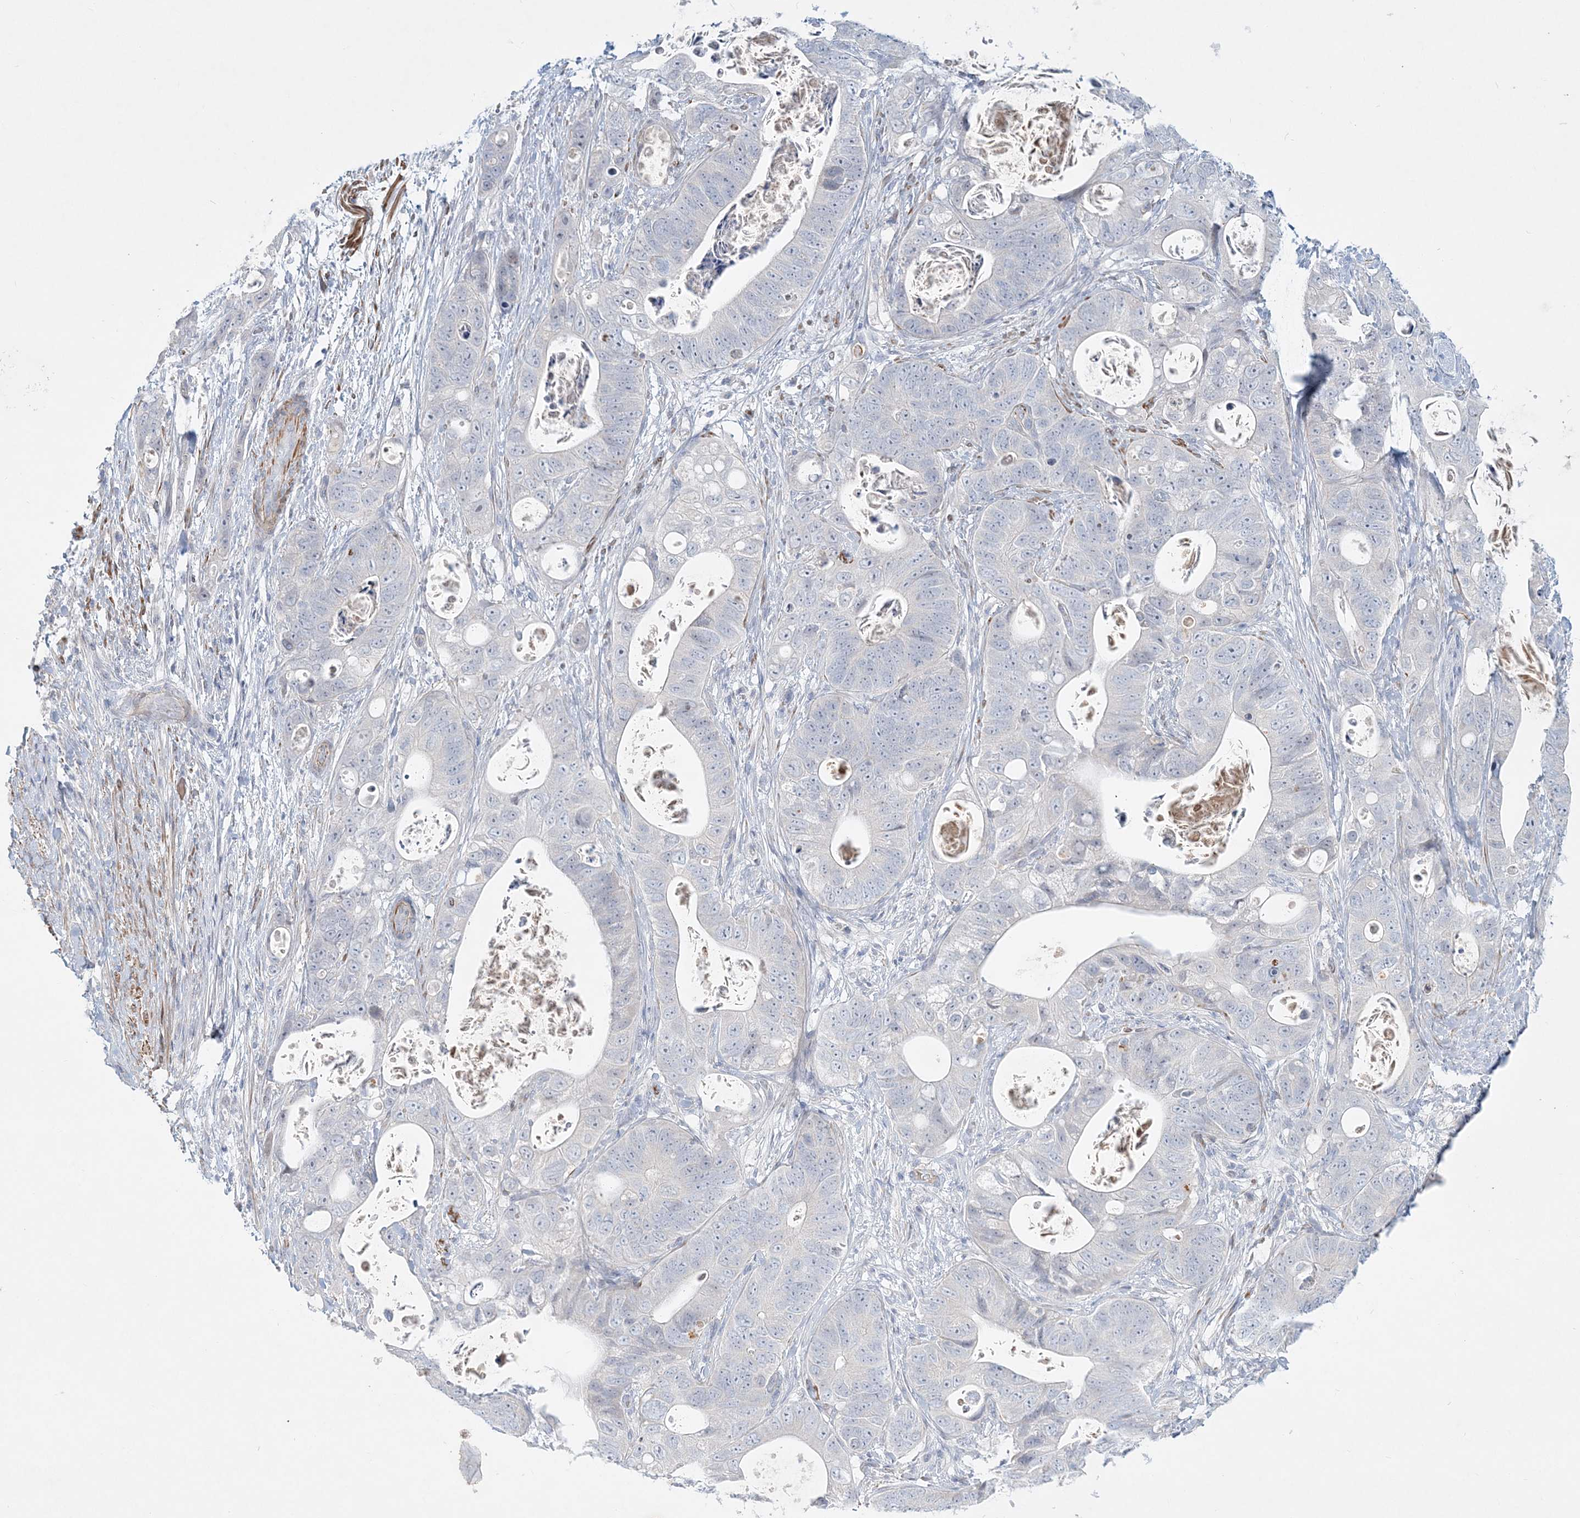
{"staining": {"intensity": "negative", "quantity": "none", "location": "none"}, "tissue": "stomach cancer", "cell_type": "Tumor cells", "image_type": "cancer", "snomed": [{"axis": "morphology", "description": "Adenocarcinoma, NOS"}, {"axis": "topography", "description": "Stomach"}], "caption": "Immunohistochemistry of stomach cancer (adenocarcinoma) shows no staining in tumor cells. (Immunohistochemistry, brightfield microscopy, high magnification).", "gene": "DNAH5", "patient": {"sex": "female", "age": 89}}